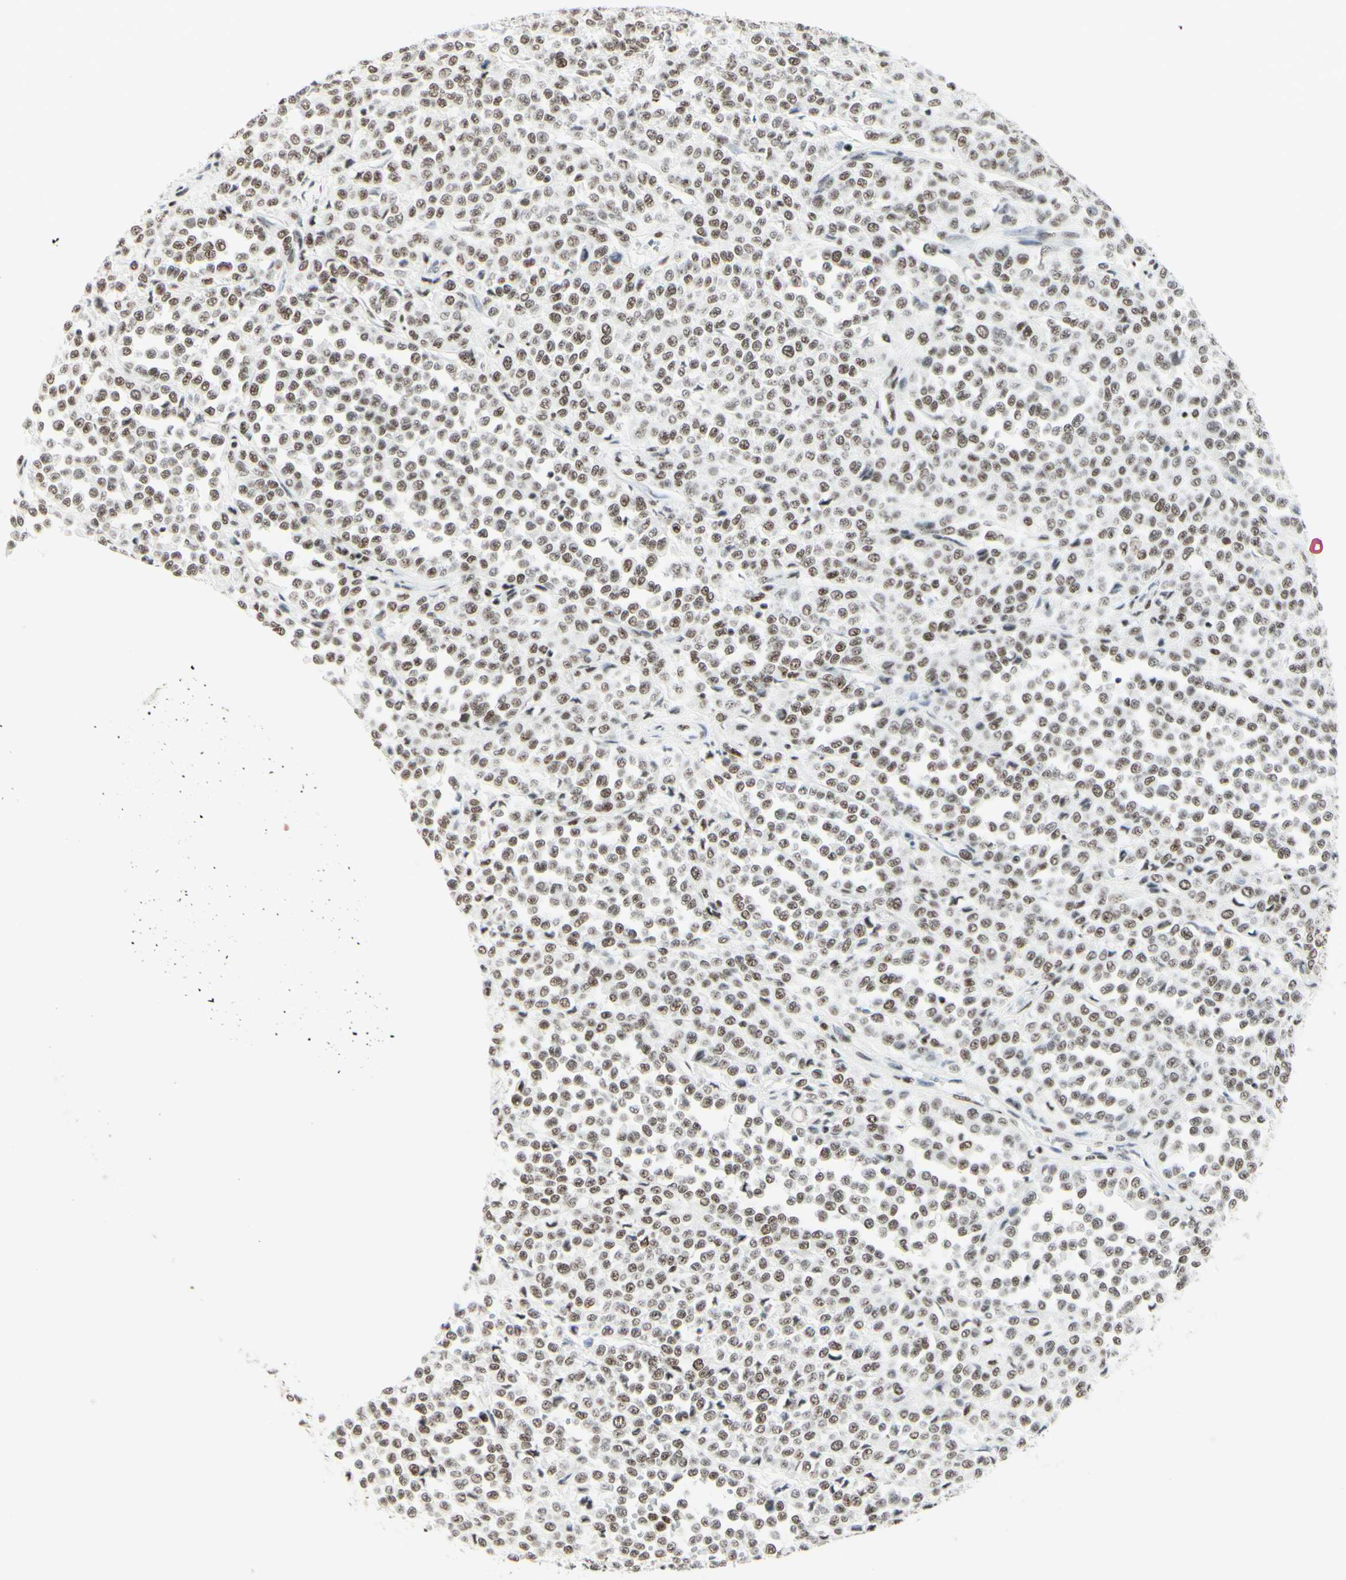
{"staining": {"intensity": "negative", "quantity": "none", "location": "none"}, "tissue": "melanoma", "cell_type": "Tumor cells", "image_type": "cancer", "snomed": [{"axis": "morphology", "description": "Malignant melanoma, Metastatic site"}, {"axis": "topography", "description": "Pancreas"}], "caption": "Immunohistochemistry of human malignant melanoma (metastatic site) shows no staining in tumor cells.", "gene": "WTAP", "patient": {"sex": "female", "age": 30}}